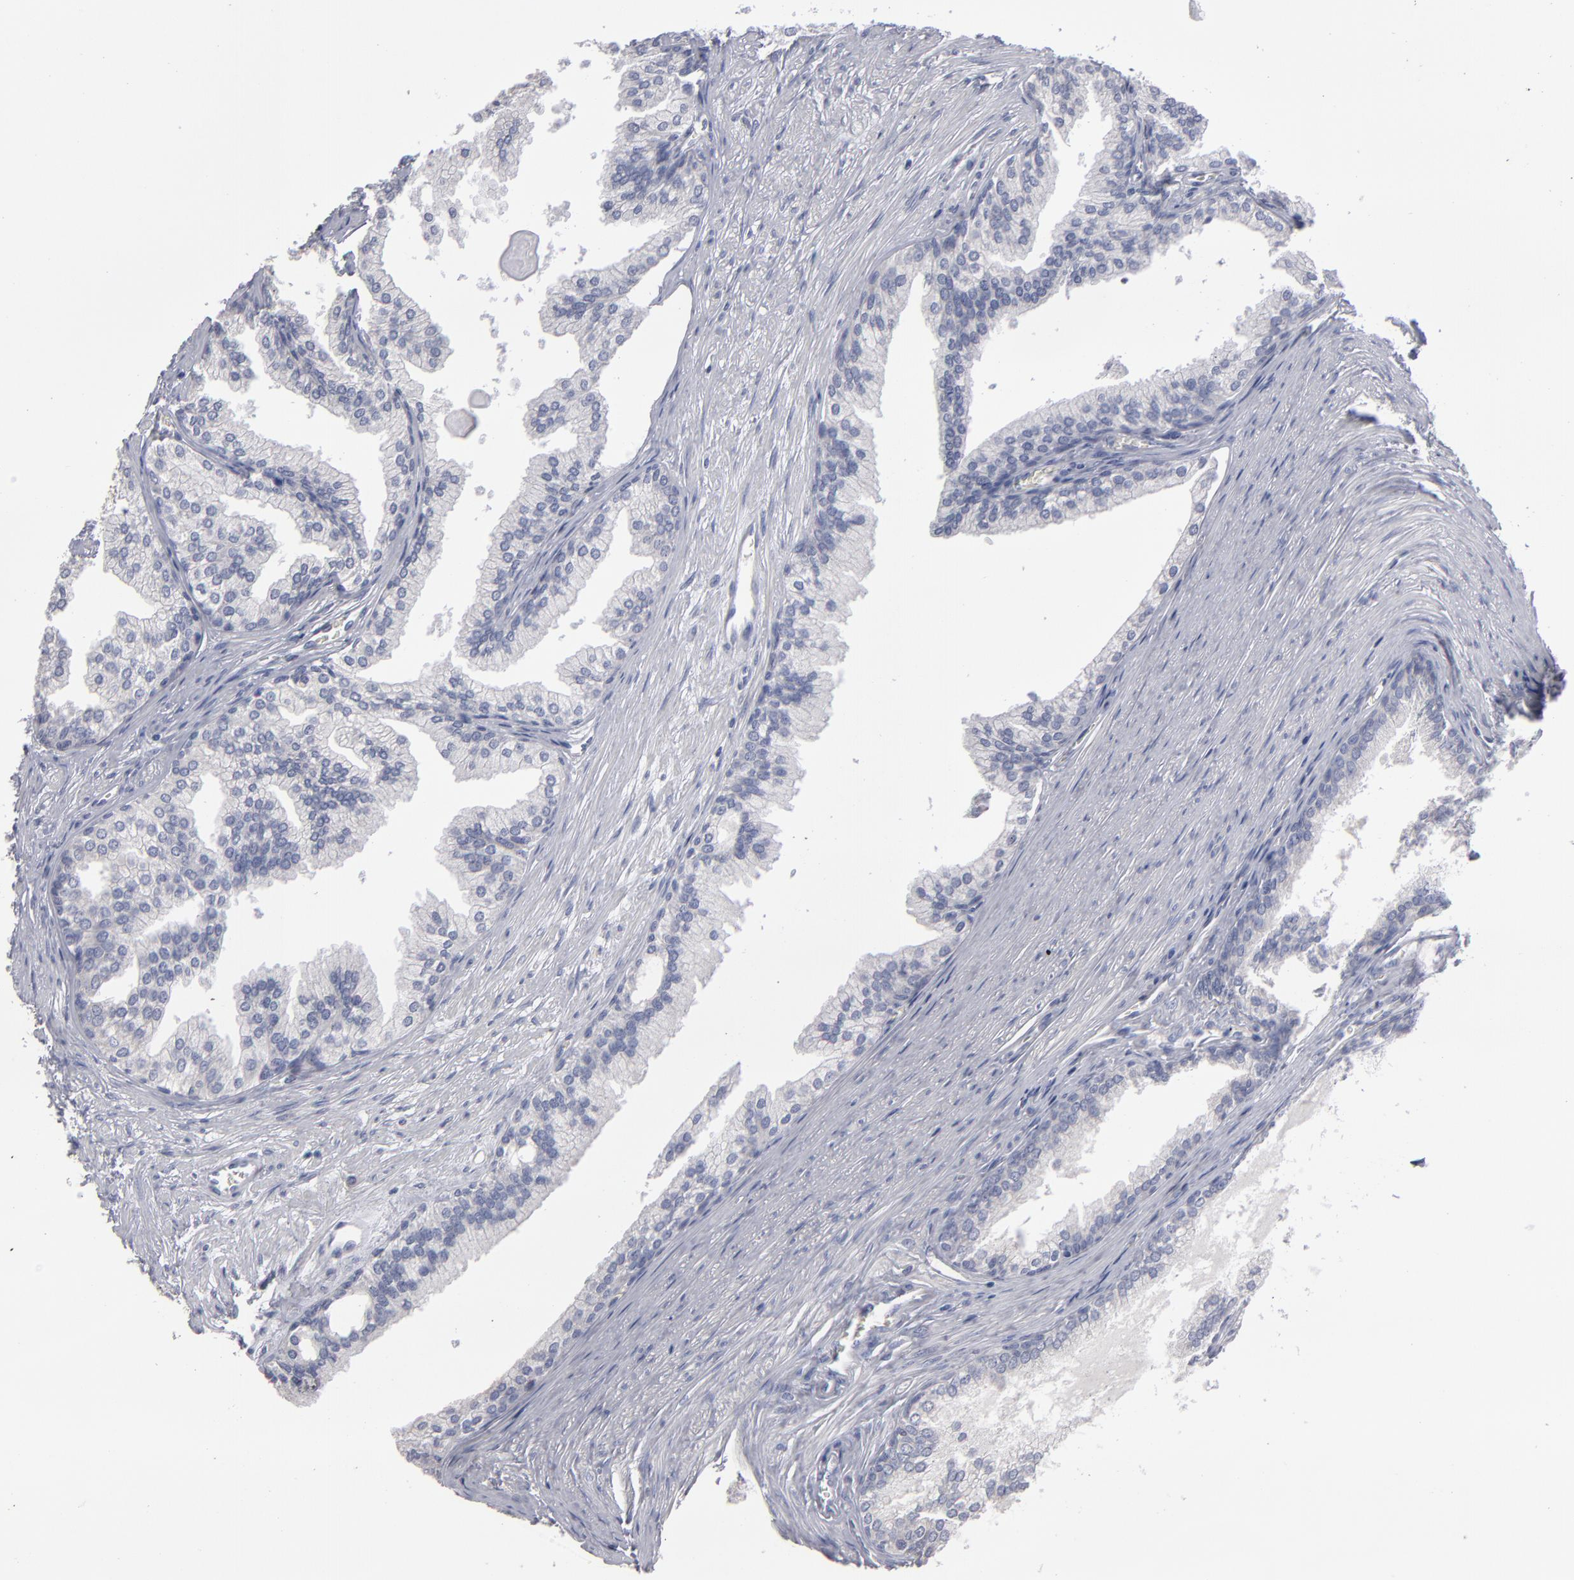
{"staining": {"intensity": "negative", "quantity": "none", "location": "none"}, "tissue": "prostate", "cell_type": "Glandular cells", "image_type": "normal", "snomed": [{"axis": "morphology", "description": "Normal tissue, NOS"}, {"axis": "topography", "description": "Prostate"}], "caption": "An IHC micrograph of benign prostate is shown. There is no staining in glandular cells of prostate. Brightfield microscopy of immunohistochemistry stained with DAB (3,3'-diaminobenzidine) (brown) and hematoxylin (blue), captured at high magnification.", "gene": "CCDC80", "patient": {"sex": "male", "age": 68}}